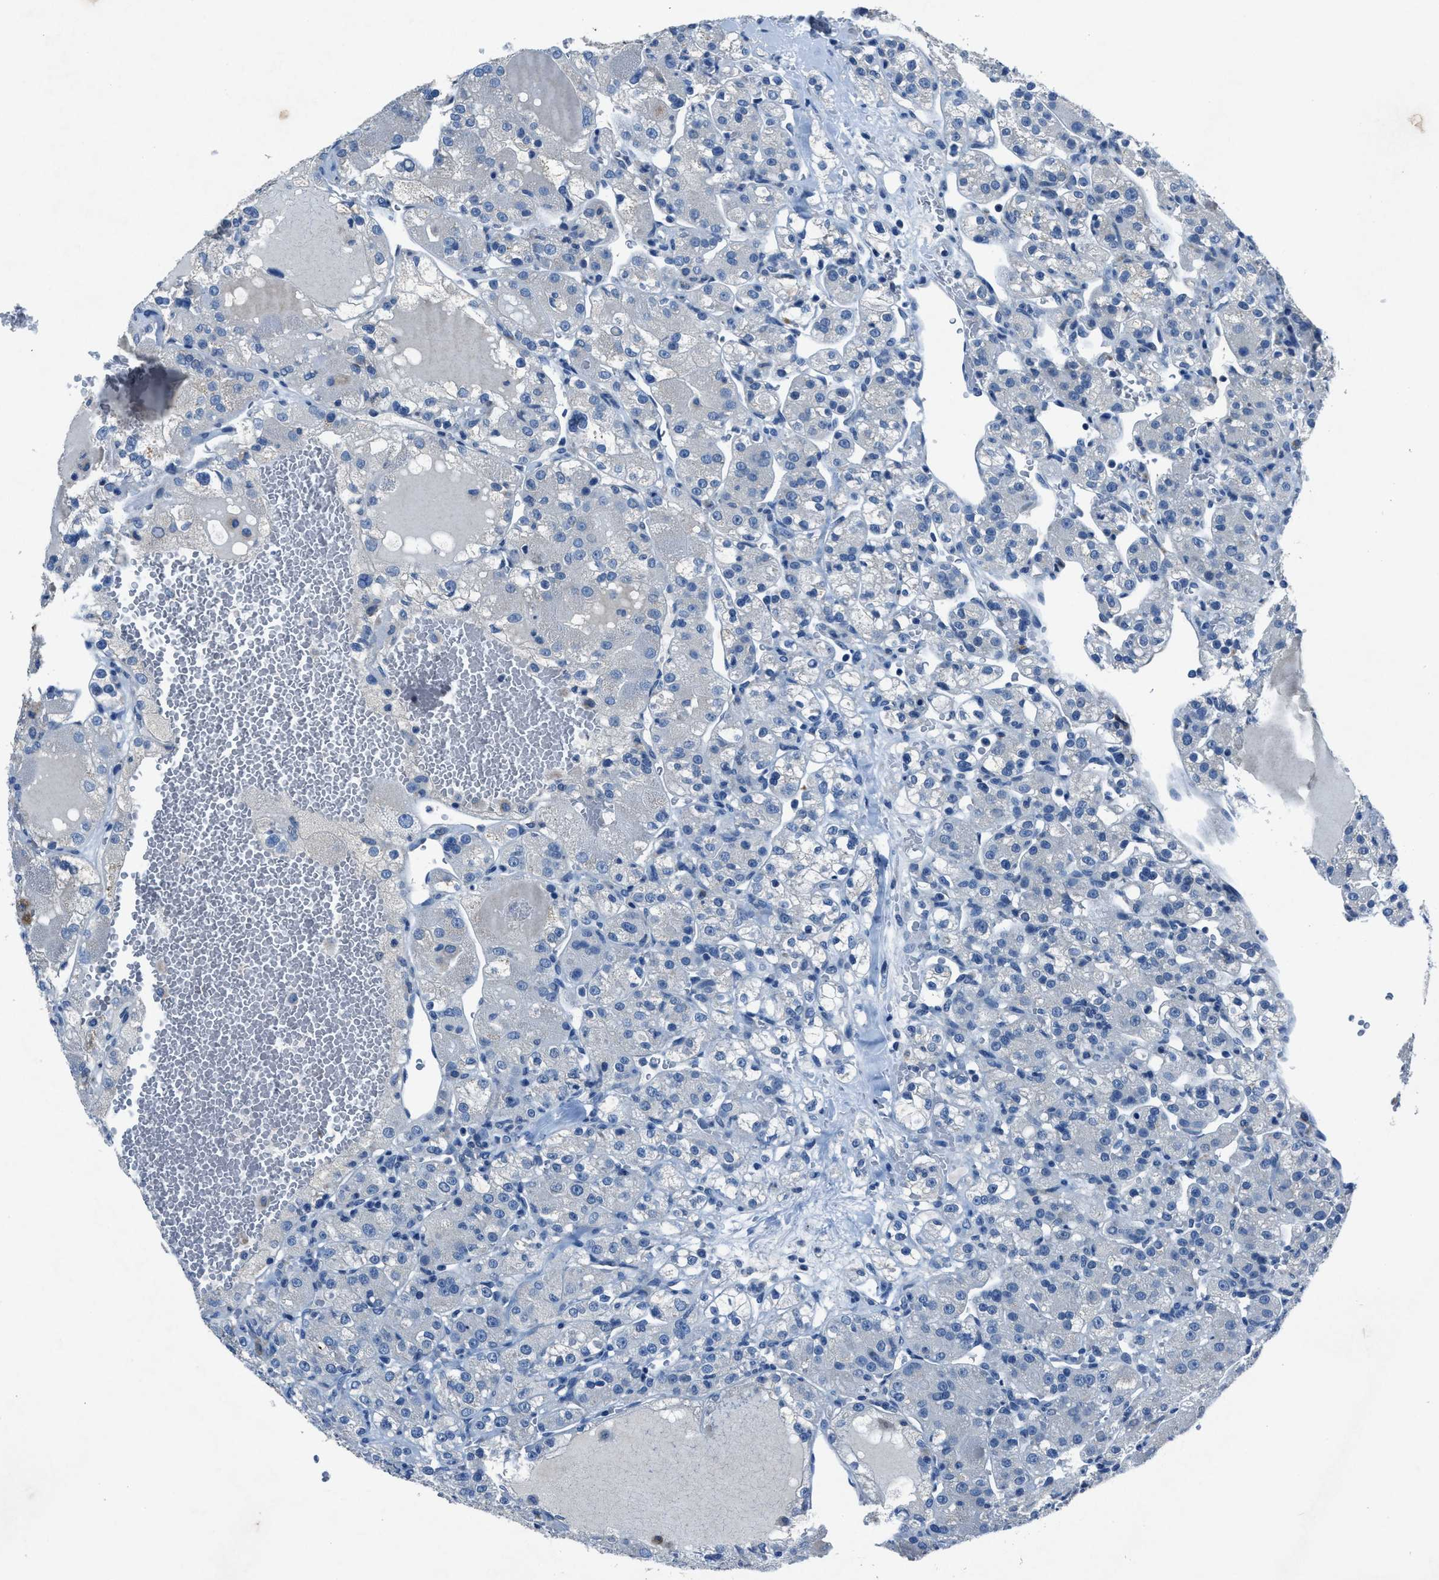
{"staining": {"intensity": "negative", "quantity": "none", "location": "none"}, "tissue": "renal cancer", "cell_type": "Tumor cells", "image_type": "cancer", "snomed": [{"axis": "morphology", "description": "Normal tissue, NOS"}, {"axis": "morphology", "description": "Adenocarcinoma, NOS"}, {"axis": "topography", "description": "Kidney"}], "caption": "Tumor cells show no significant staining in renal cancer (adenocarcinoma).", "gene": "ADAM2", "patient": {"sex": "male", "age": 61}}